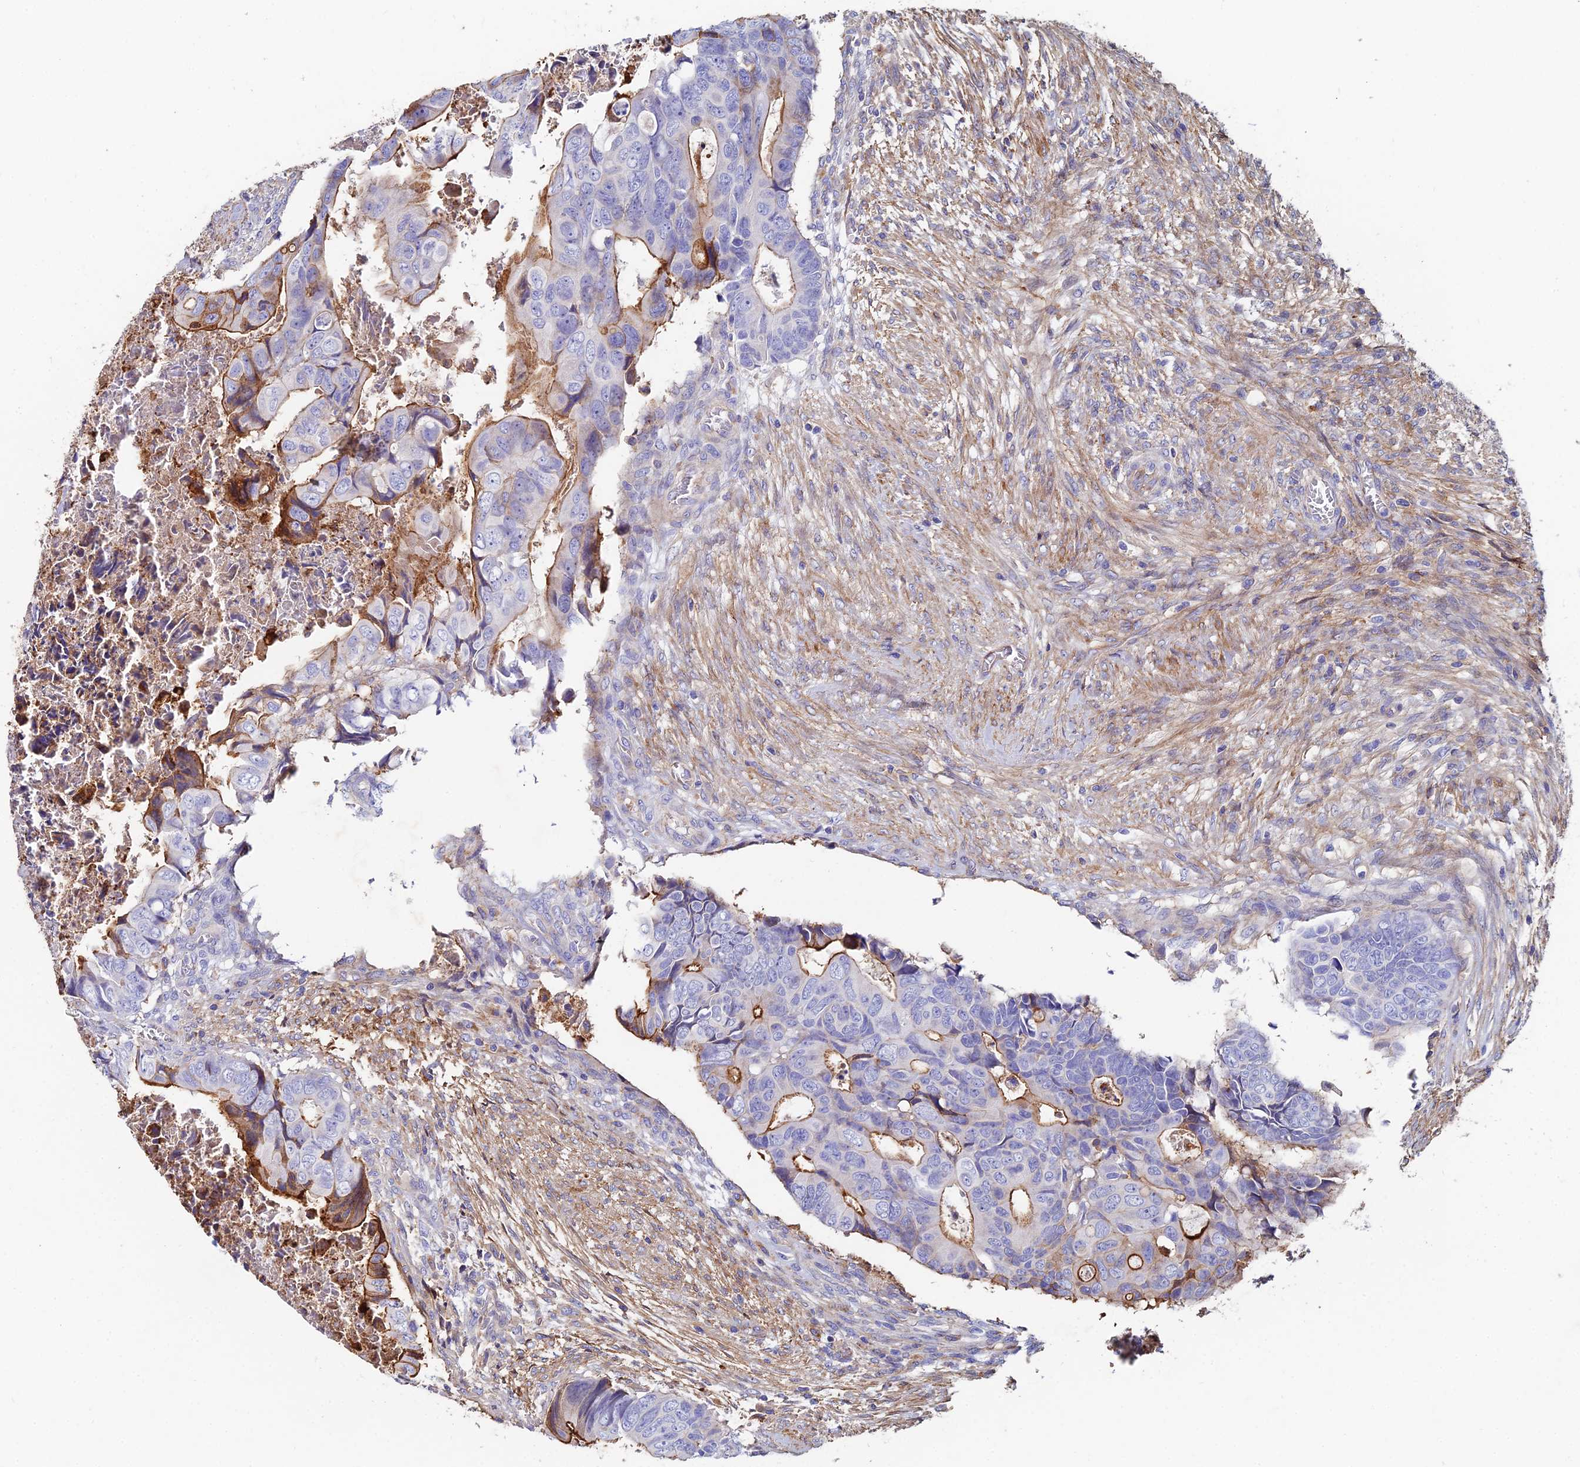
{"staining": {"intensity": "moderate", "quantity": "<25%", "location": "cytoplasmic/membranous"}, "tissue": "colorectal cancer", "cell_type": "Tumor cells", "image_type": "cancer", "snomed": [{"axis": "morphology", "description": "Adenocarcinoma, NOS"}, {"axis": "topography", "description": "Rectum"}], "caption": "The photomicrograph exhibits a brown stain indicating the presence of a protein in the cytoplasmic/membranous of tumor cells in colorectal cancer (adenocarcinoma). (Brightfield microscopy of DAB IHC at high magnification).", "gene": "C6", "patient": {"sex": "female", "age": 78}}